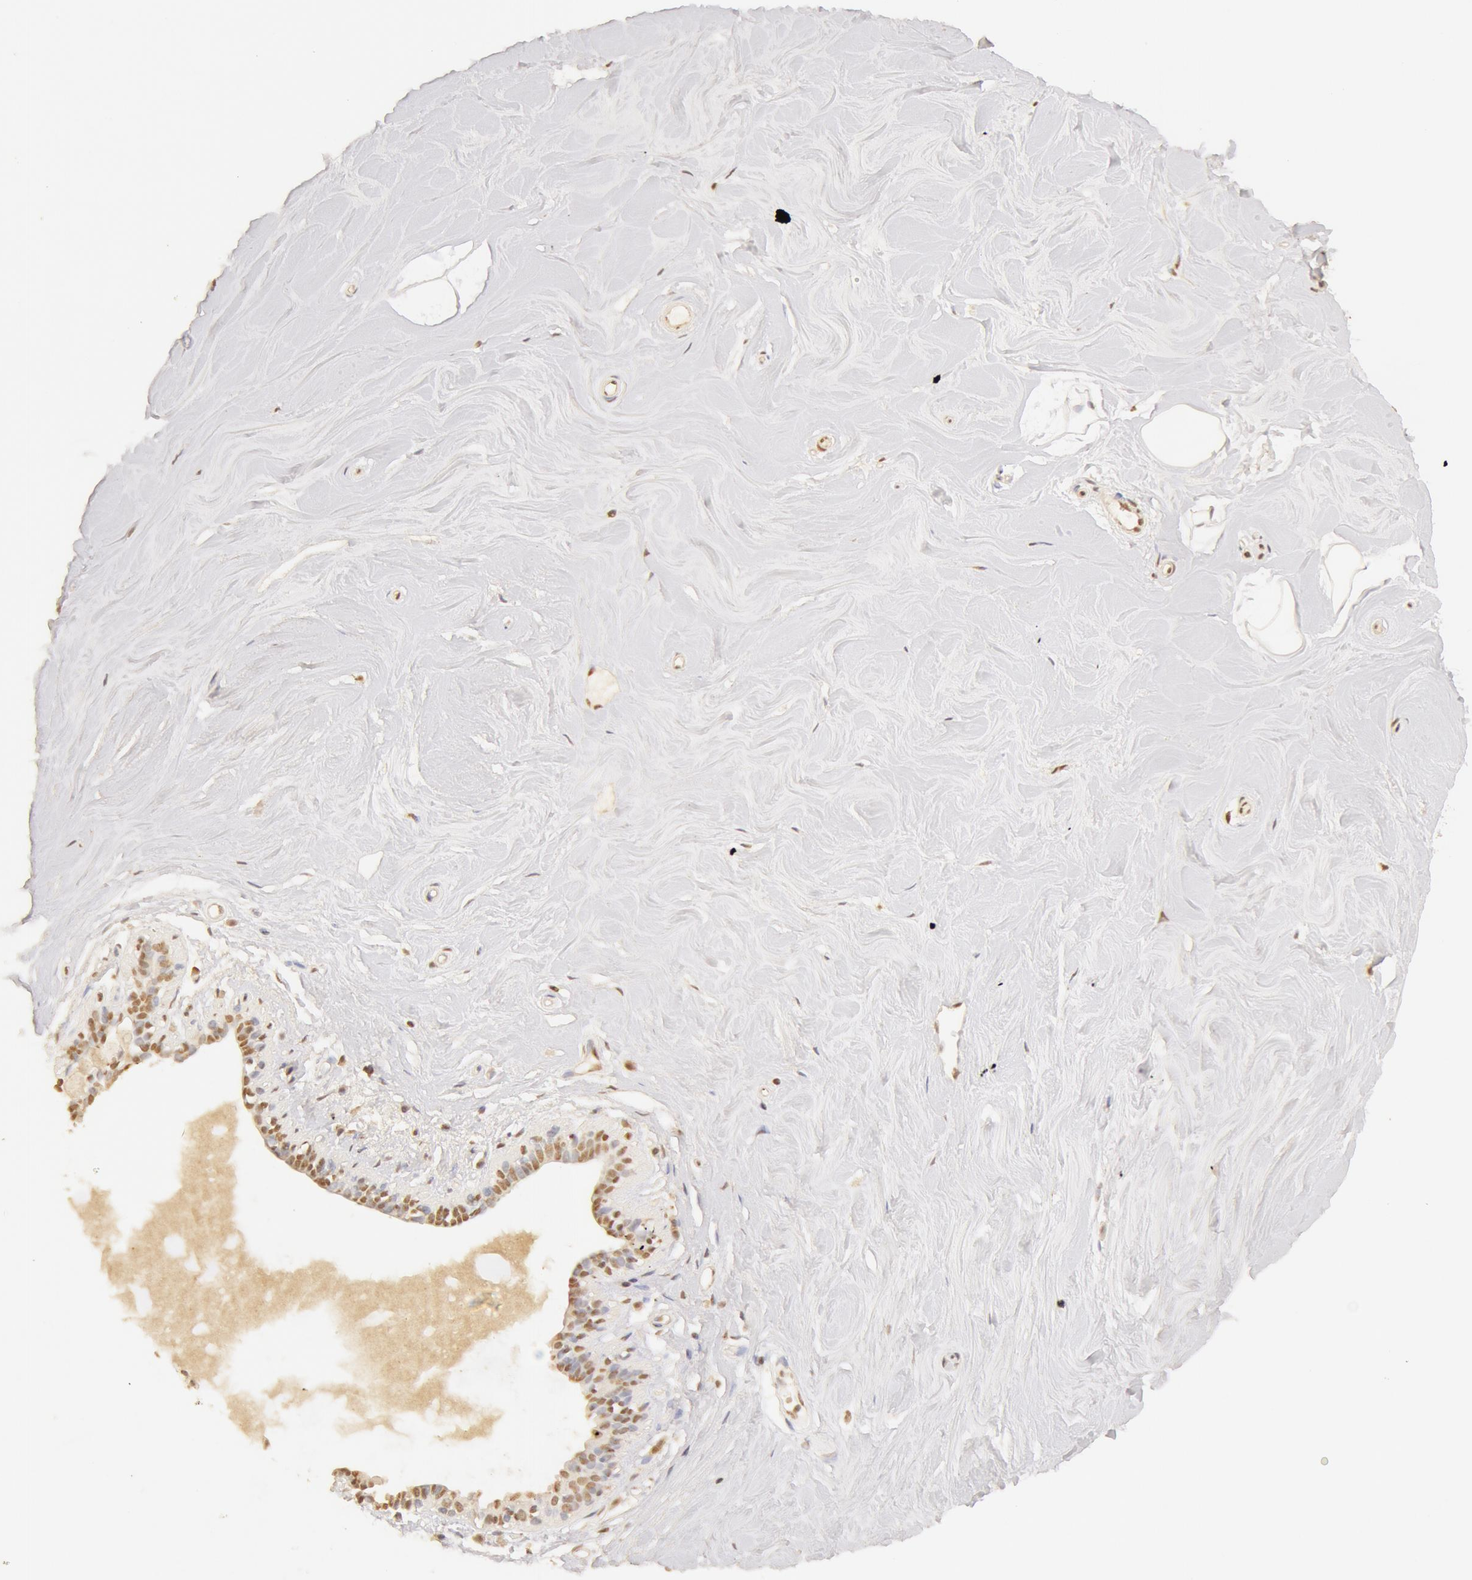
{"staining": {"intensity": "moderate", "quantity": ">75%", "location": "nuclear"}, "tissue": "adipose tissue", "cell_type": "Adipocytes", "image_type": "normal", "snomed": [{"axis": "morphology", "description": "Normal tissue, NOS"}, {"axis": "topography", "description": "Breast"}], "caption": "Protein staining of benign adipose tissue demonstrates moderate nuclear expression in about >75% of adipocytes.", "gene": "SNRNP70", "patient": {"sex": "female", "age": 44}}